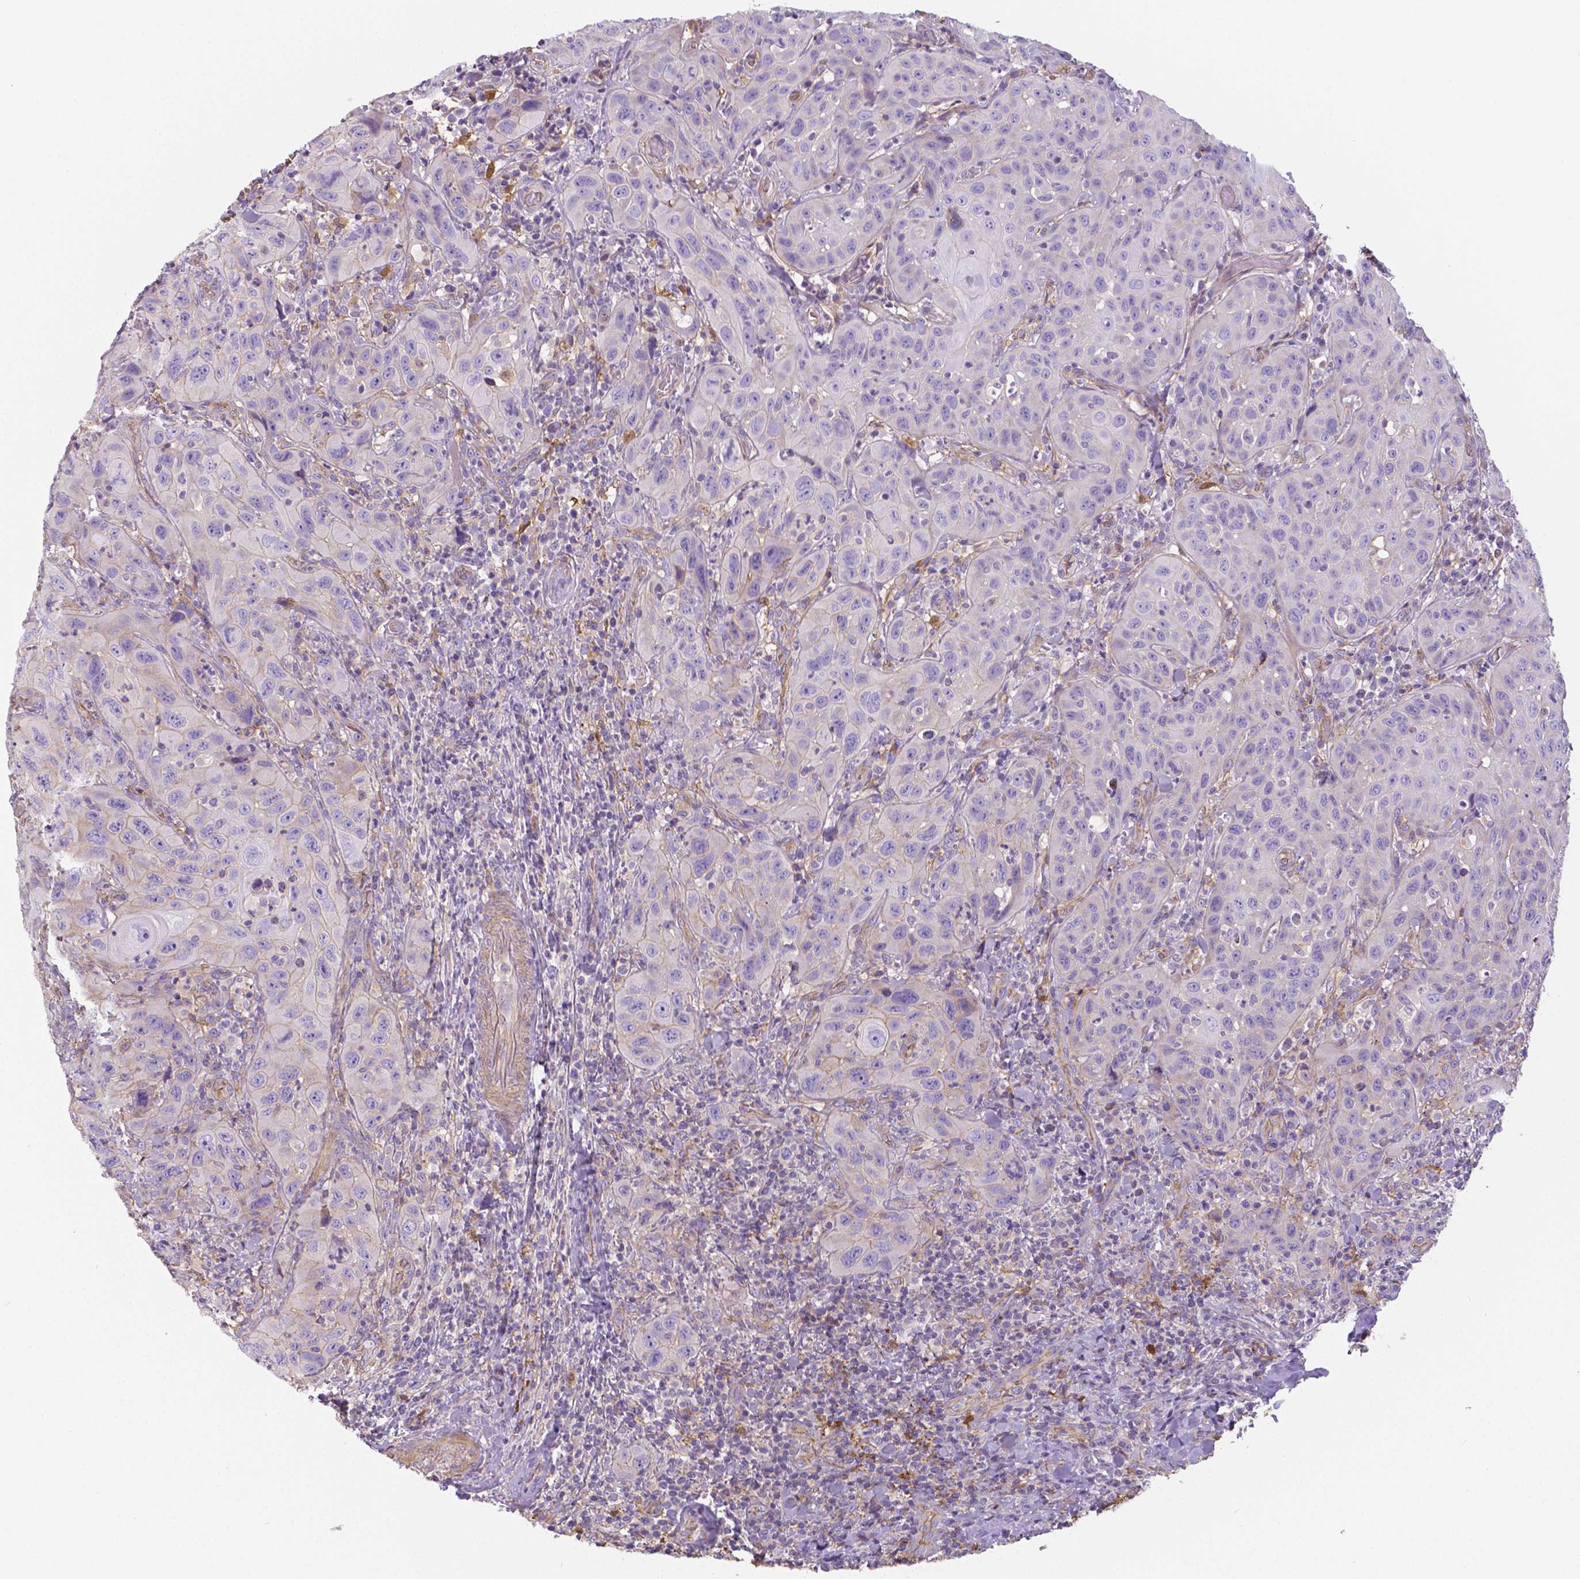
{"staining": {"intensity": "negative", "quantity": "none", "location": "none"}, "tissue": "head and neck cancer", "cell_type": "Tumor cells", "image_type": "cancer", "snomed": [{"axis": "morphology", "description": "Normal tissue, NOS"}, {"axis": "morphology", "description": "Squamous cell carcinoma, NOS"}, {"axis": "topography", "description": "Oral tissue"}, {"axis": "topography", "description": "Tounge, NOS"}, {"axis": "topography", "description": "Head-Neck"}], "caption": "Immunohistochemistry of human head and neck squamous cell carcinoma demonstrates no staining in tumor cells. The staining was performed using DAB (3,3'-diaminobenzidine) to visualize the protein expression in brown, while the nuclei were stained in blue with hematoxylin (Magnification: 20x).", "gene": "CRMP1", "patient": {"sex": "male", "age": 62}}